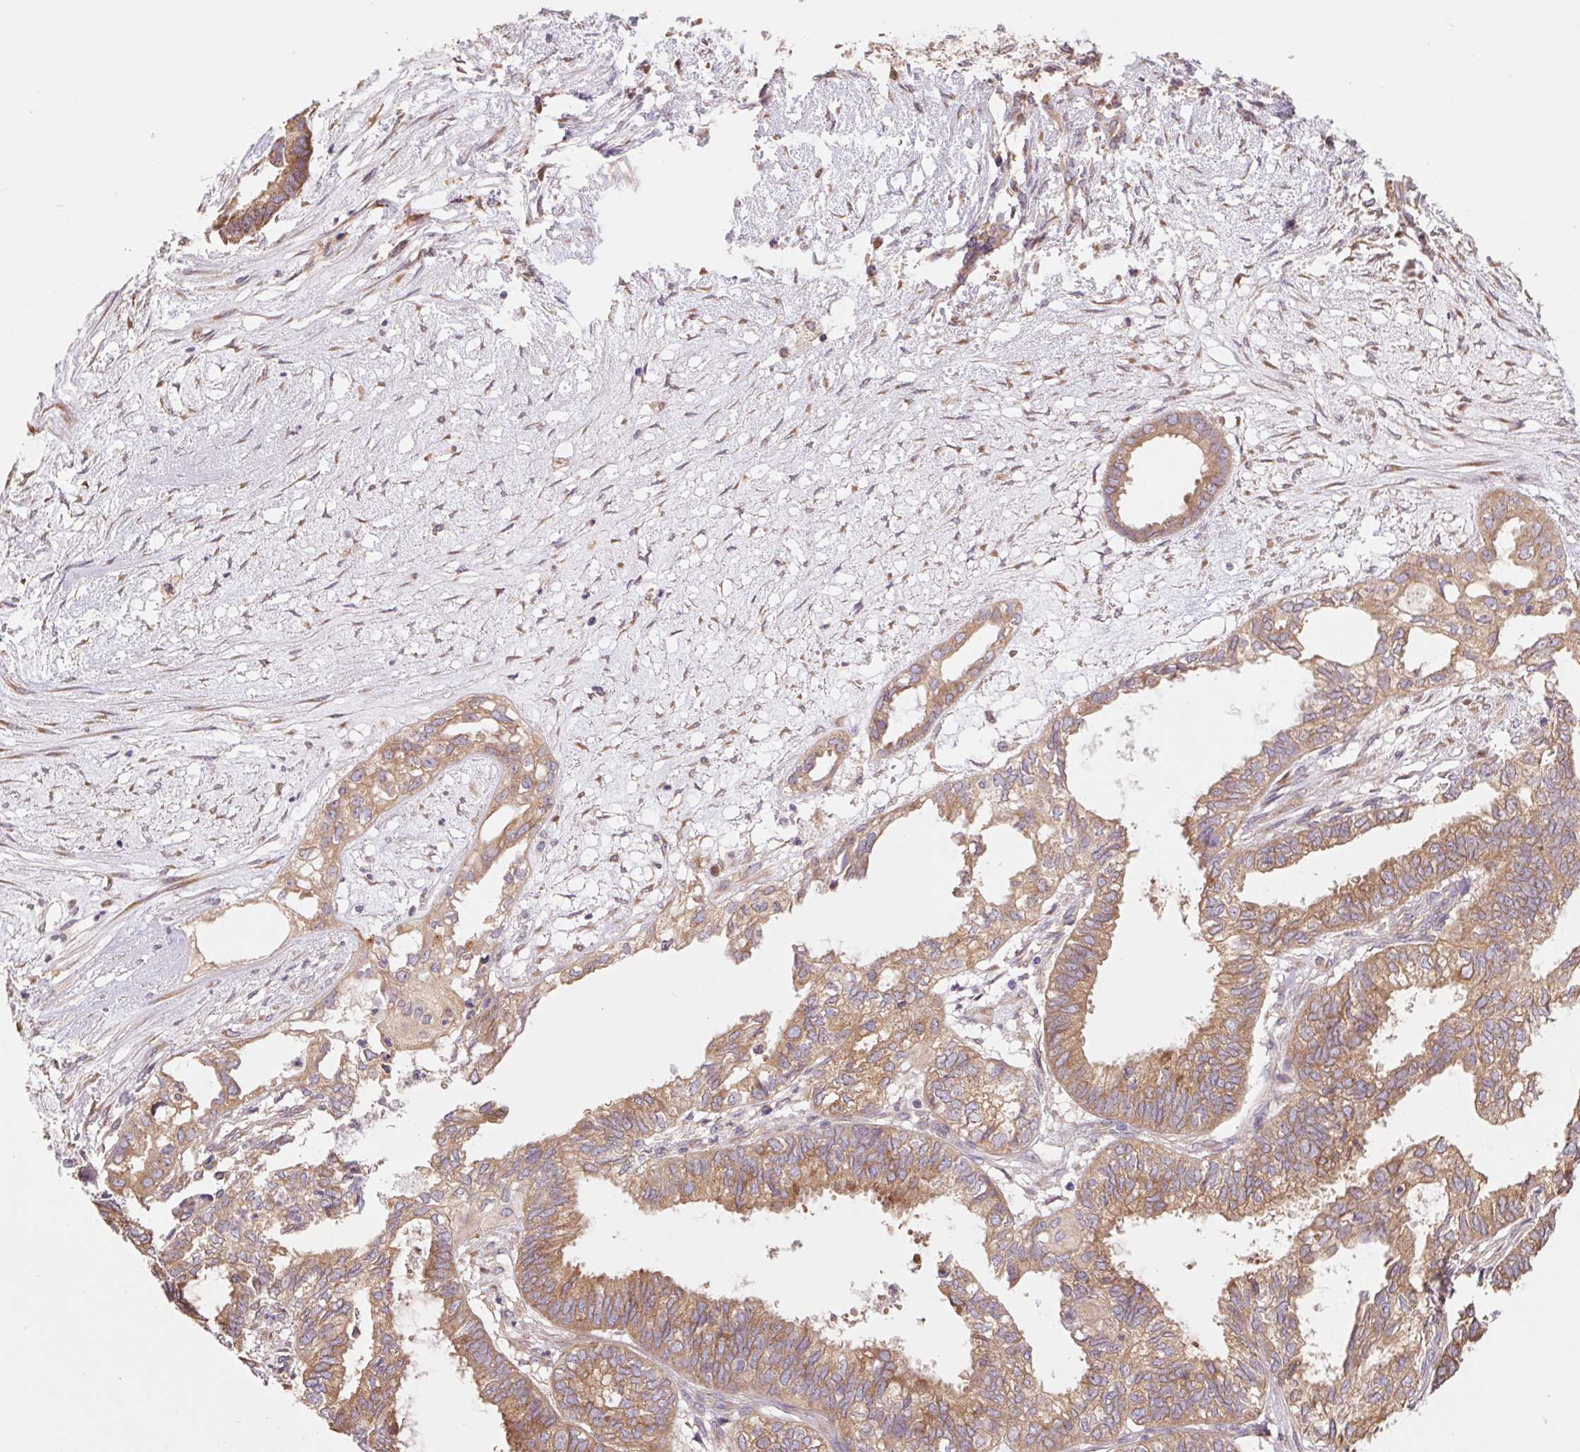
{"staining": {"intensity": "moderate", "quantity": ">75%", "location": "cytoplasmic/membranous"}, "tissue": "ovarian cancer", "cell_type": "Tumor cells", "image_type": "cancer", "snomed": [{"axis": "morphology", "description": "Carcinoma, endometroid"}, {"axis": "topography", "description": "Ovary"}], "caption": "A histopathology image of human ovarian cancer stained for a protein reveals moderate cytoplasmic/membranous brown staining in tumor cells.", "gene": "RAB1A", "patient": {"sex": "female", "age": 64}}